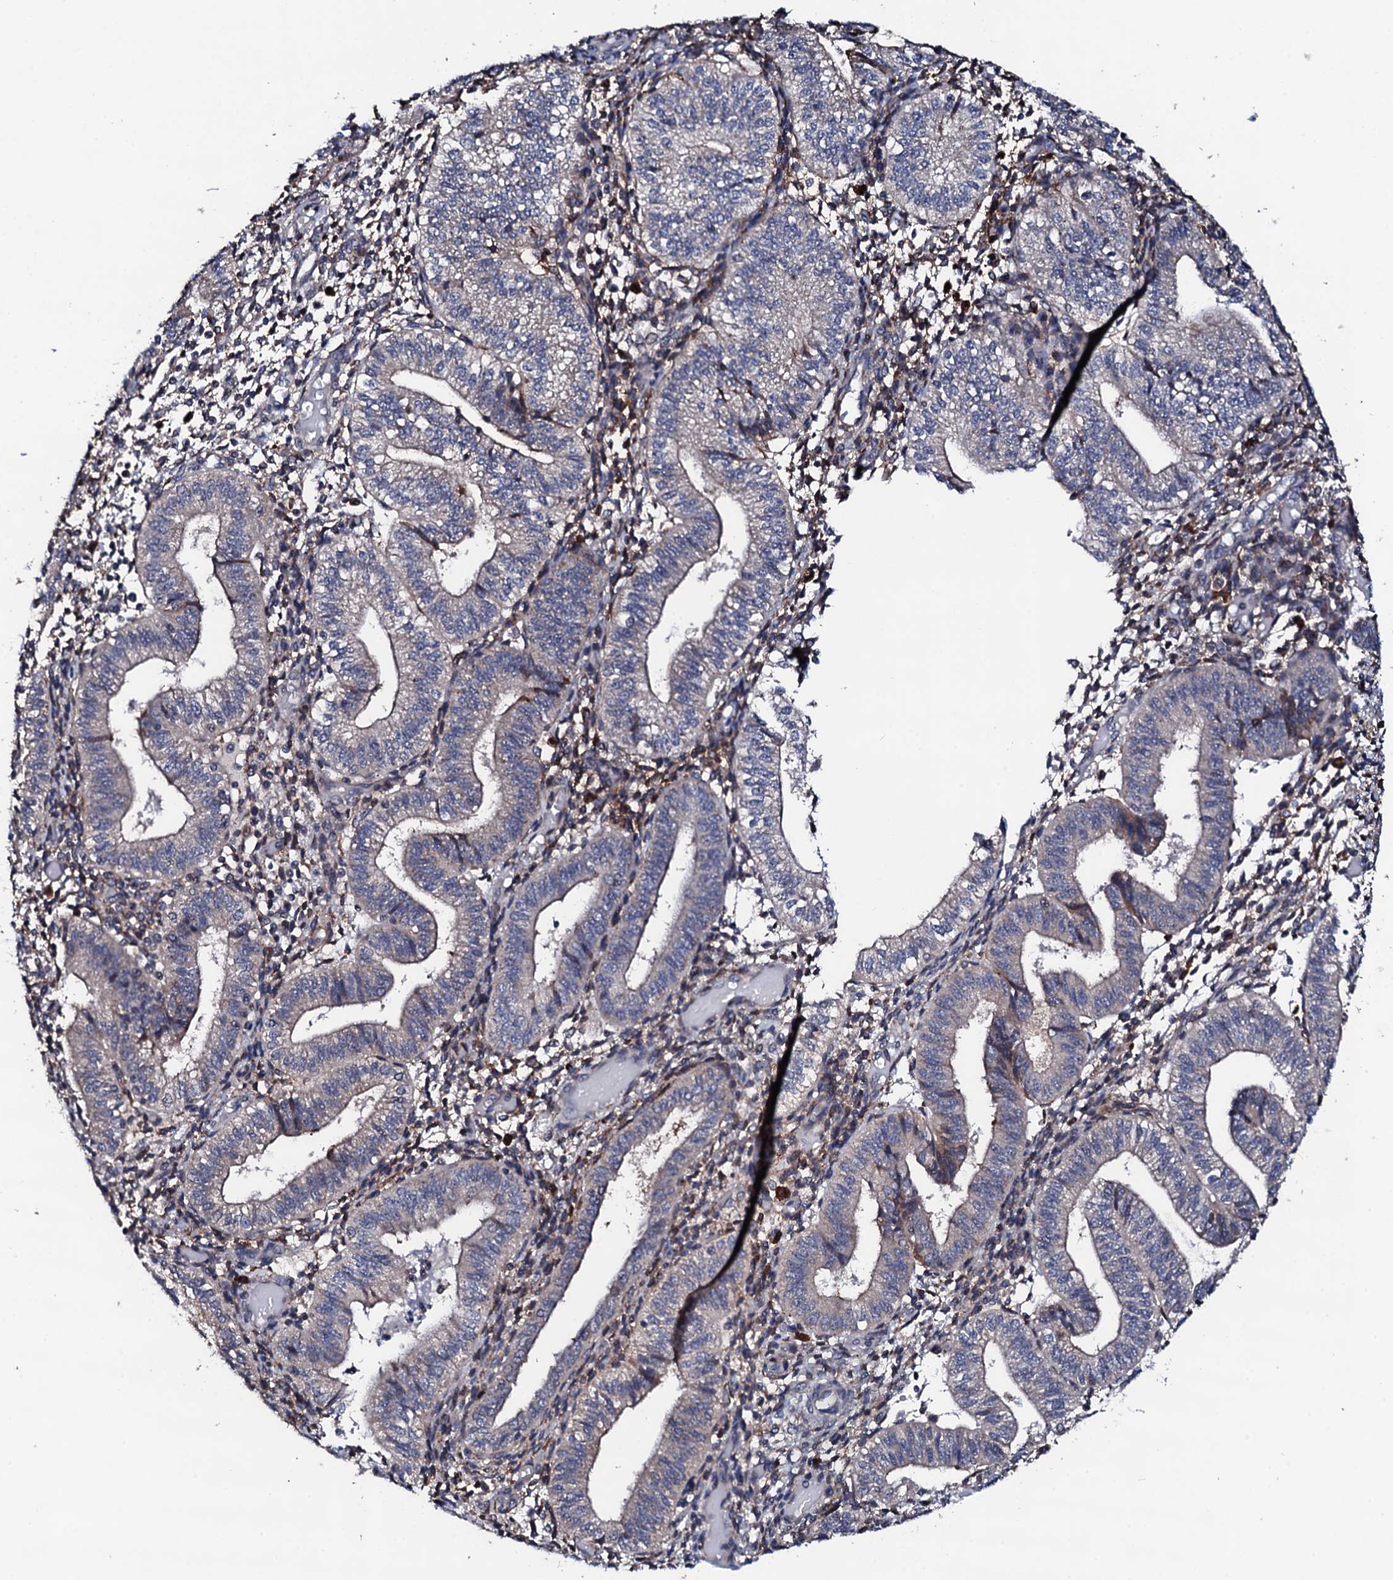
{"staining": {"intensity": "weak", "quantity": "<25%", "location": "cytoplasmic/membranous"}, "tissue": "endometrium", "cell_type": "Cells in endometrial stroma", "image_type": "normal", "snomed": [{"axis": "morphology", "description": "Normal tissue, NOS"}, {"axis": "topography", "description": "Endometrium"}], "caption": "Immunohistochemical staining of benign human endometrium reveals no significant positivity in cells in endometrial stroma.", "gene": "EDC3", "patient": {"sex": "female", "age": 34}}